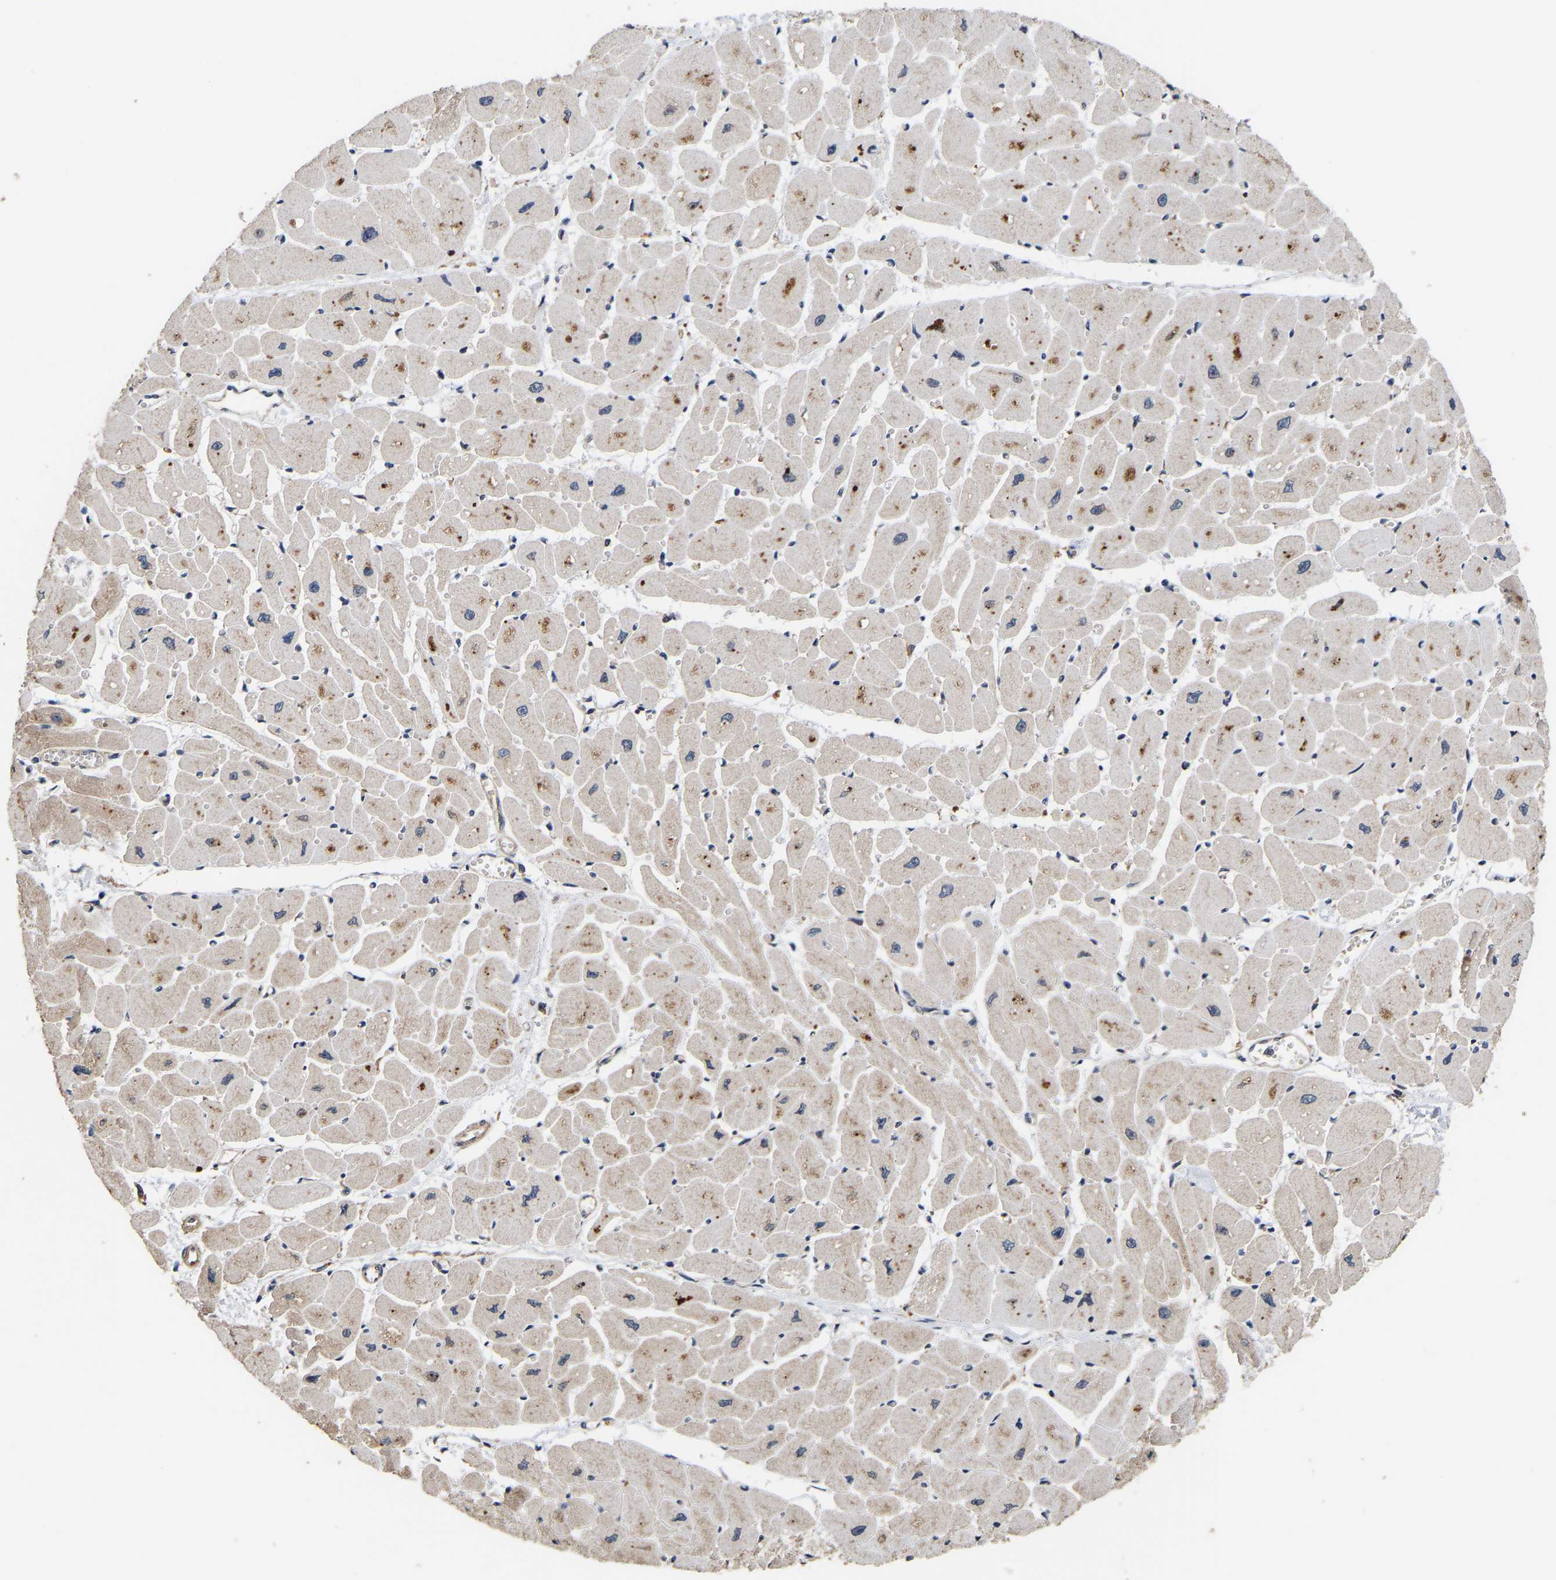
{"staining": {"intensity": "weak", "quantity": ">75%", "location": "cytoplasmic/membranous"}, "tissue": "heart muscle", "cell_type": "Cardiomyocytes", "image_type": "normal", "snomed": [{"axis": "morphology", "description": "Normal tissue, NOS"}, {"axis": "topography", "description": "Heart"}], "caption": "The micrograph reveals staining of benign heart muscle, revealing weak cytoplasmic/membranous protein staining (brown color) within cardiomyocytes. (DAB IHC with brightfield microscopy, high magnification).", "gene": "AIMP2", "patient": {"sex": "female", "age": 54}}